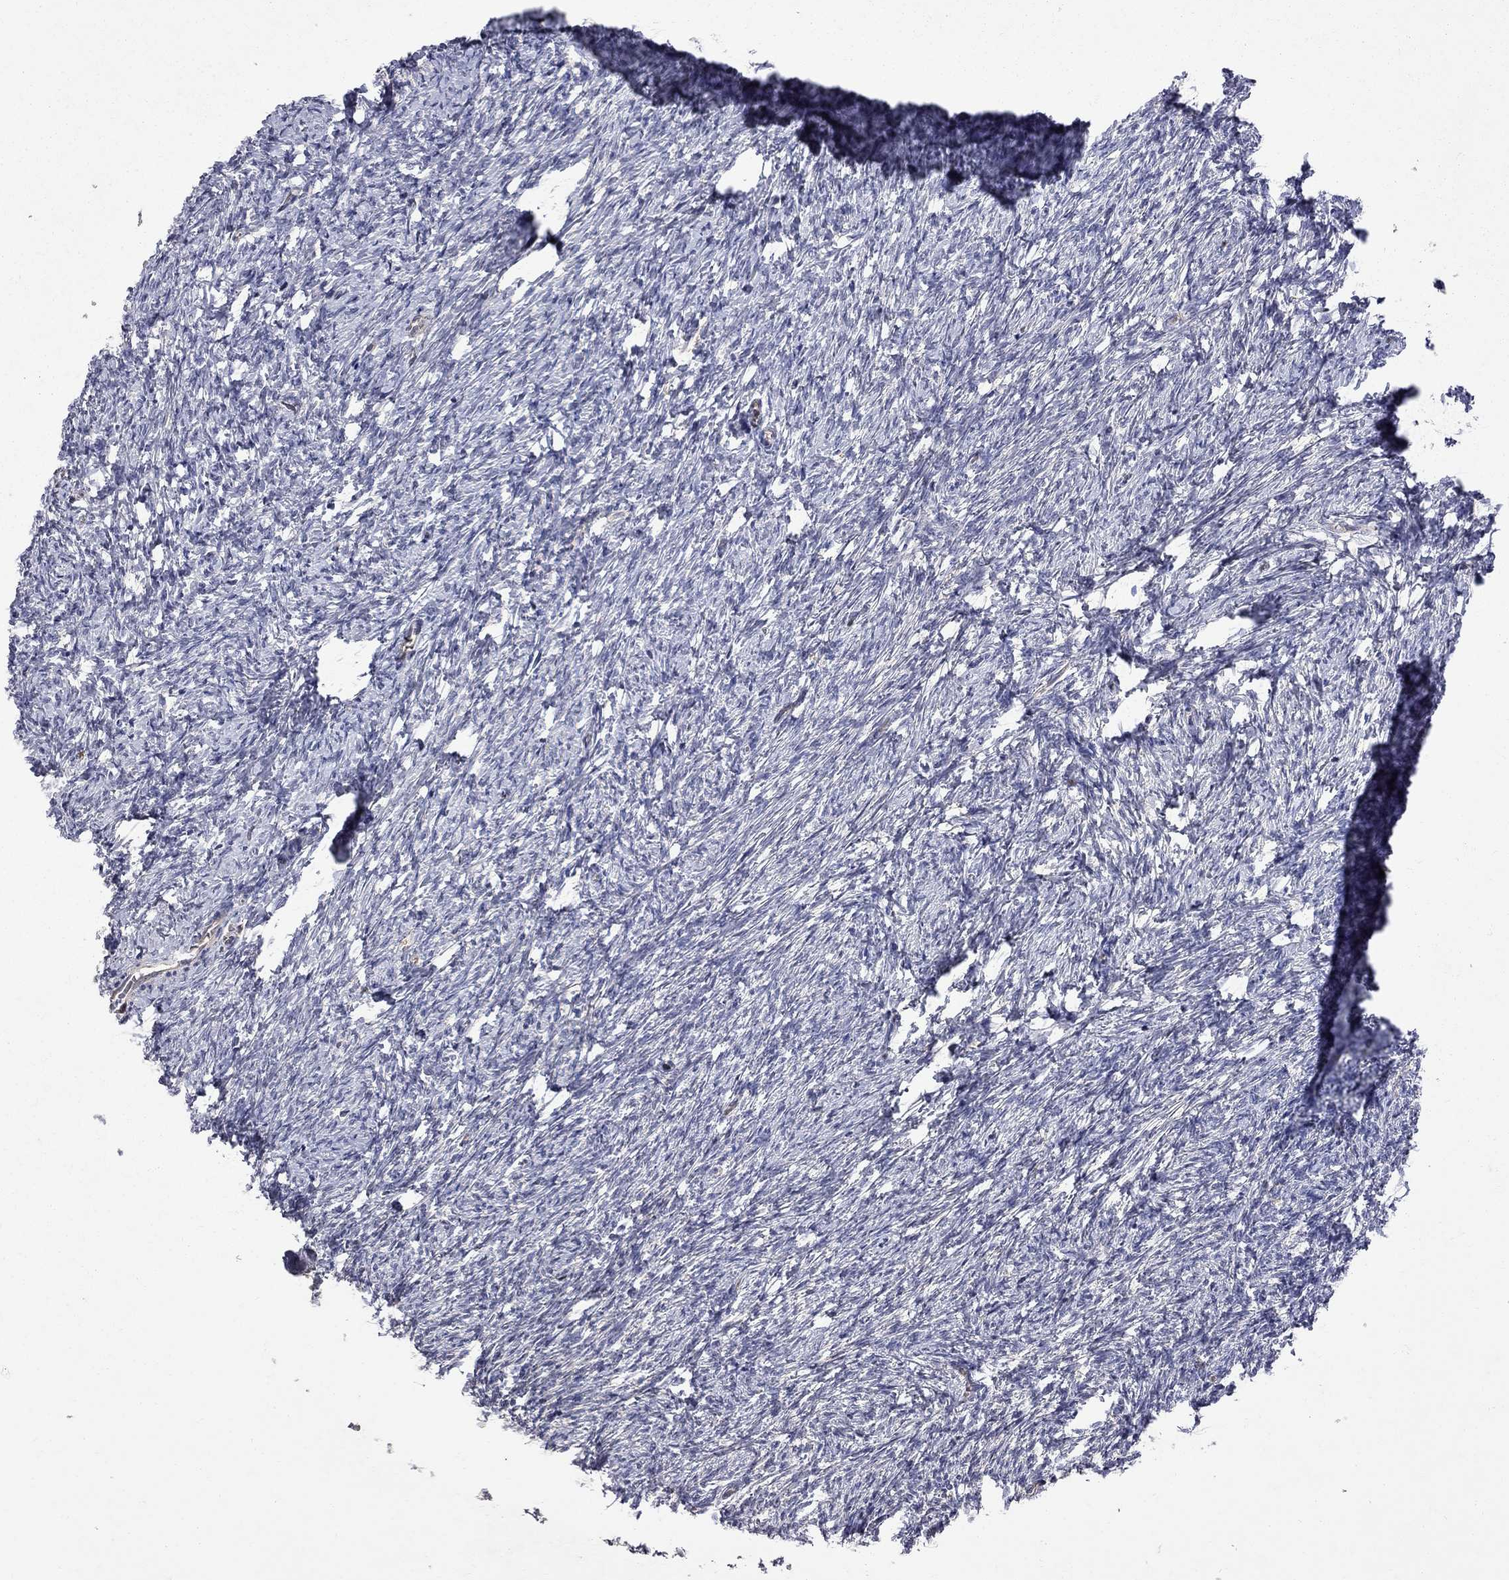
{"staining": {"intensity": "negative", "quantity": "none", "location": "none"}, "tissue": "ovary", "cell_type": "Follicle cells", "image_type": "normal", "snomed": [{"axis": "morphology", "description": "Normal tissue, NOS"}, {"axis": "topography", "description": "Ovary"}], "caption": "DAB immunohistochemical staining of unremarkable human ovary displays no significant positivity in follicle cells. The staining was performed using DAB to visualize the protein expression in brown, while the nuclei were stained in blue with hematoxylin (Magnification: 20x).", "gene": "ABI3", "patient": {"sex": "female", "age": 39}}